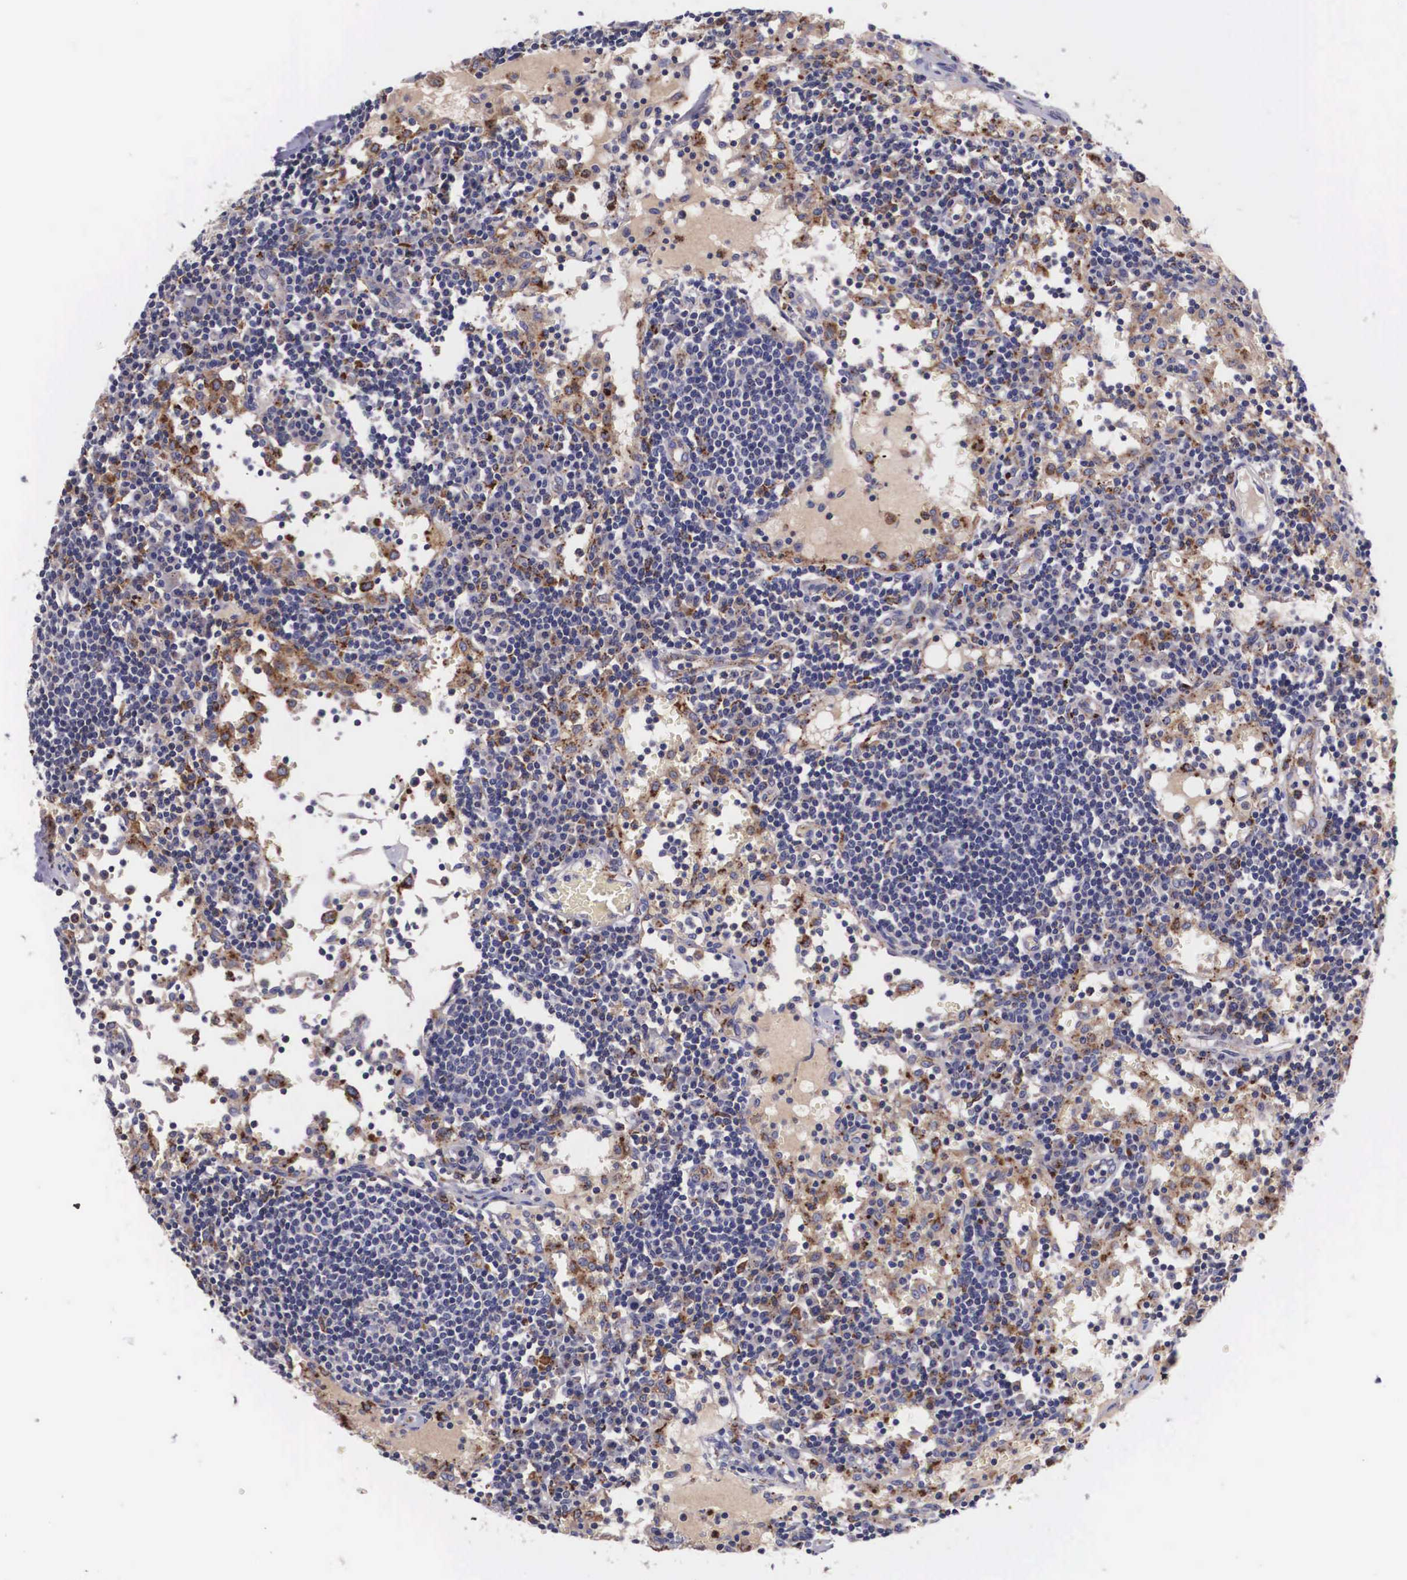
{"staining": {"intensity": "negative", "quantity": "none", "location": "none"}, "tissue": "lymph node", "cell_type": "Germinal center cells", "image_type": "normal", "snomed": [{"axis": "morphology", "description": "Normal tissue, NOS"}, {"axis": "topography", "description": "Lymph node"}], "caption": "There is no significant positivity in germinal center cells of lymph node. Brightfield microscopy of immunohistochemistry stained with DAB (brown) and hematoxylin (blue), captured at high magnification.", "gene": "NAGA", "patient": {"sex": "female", "age": 55}}